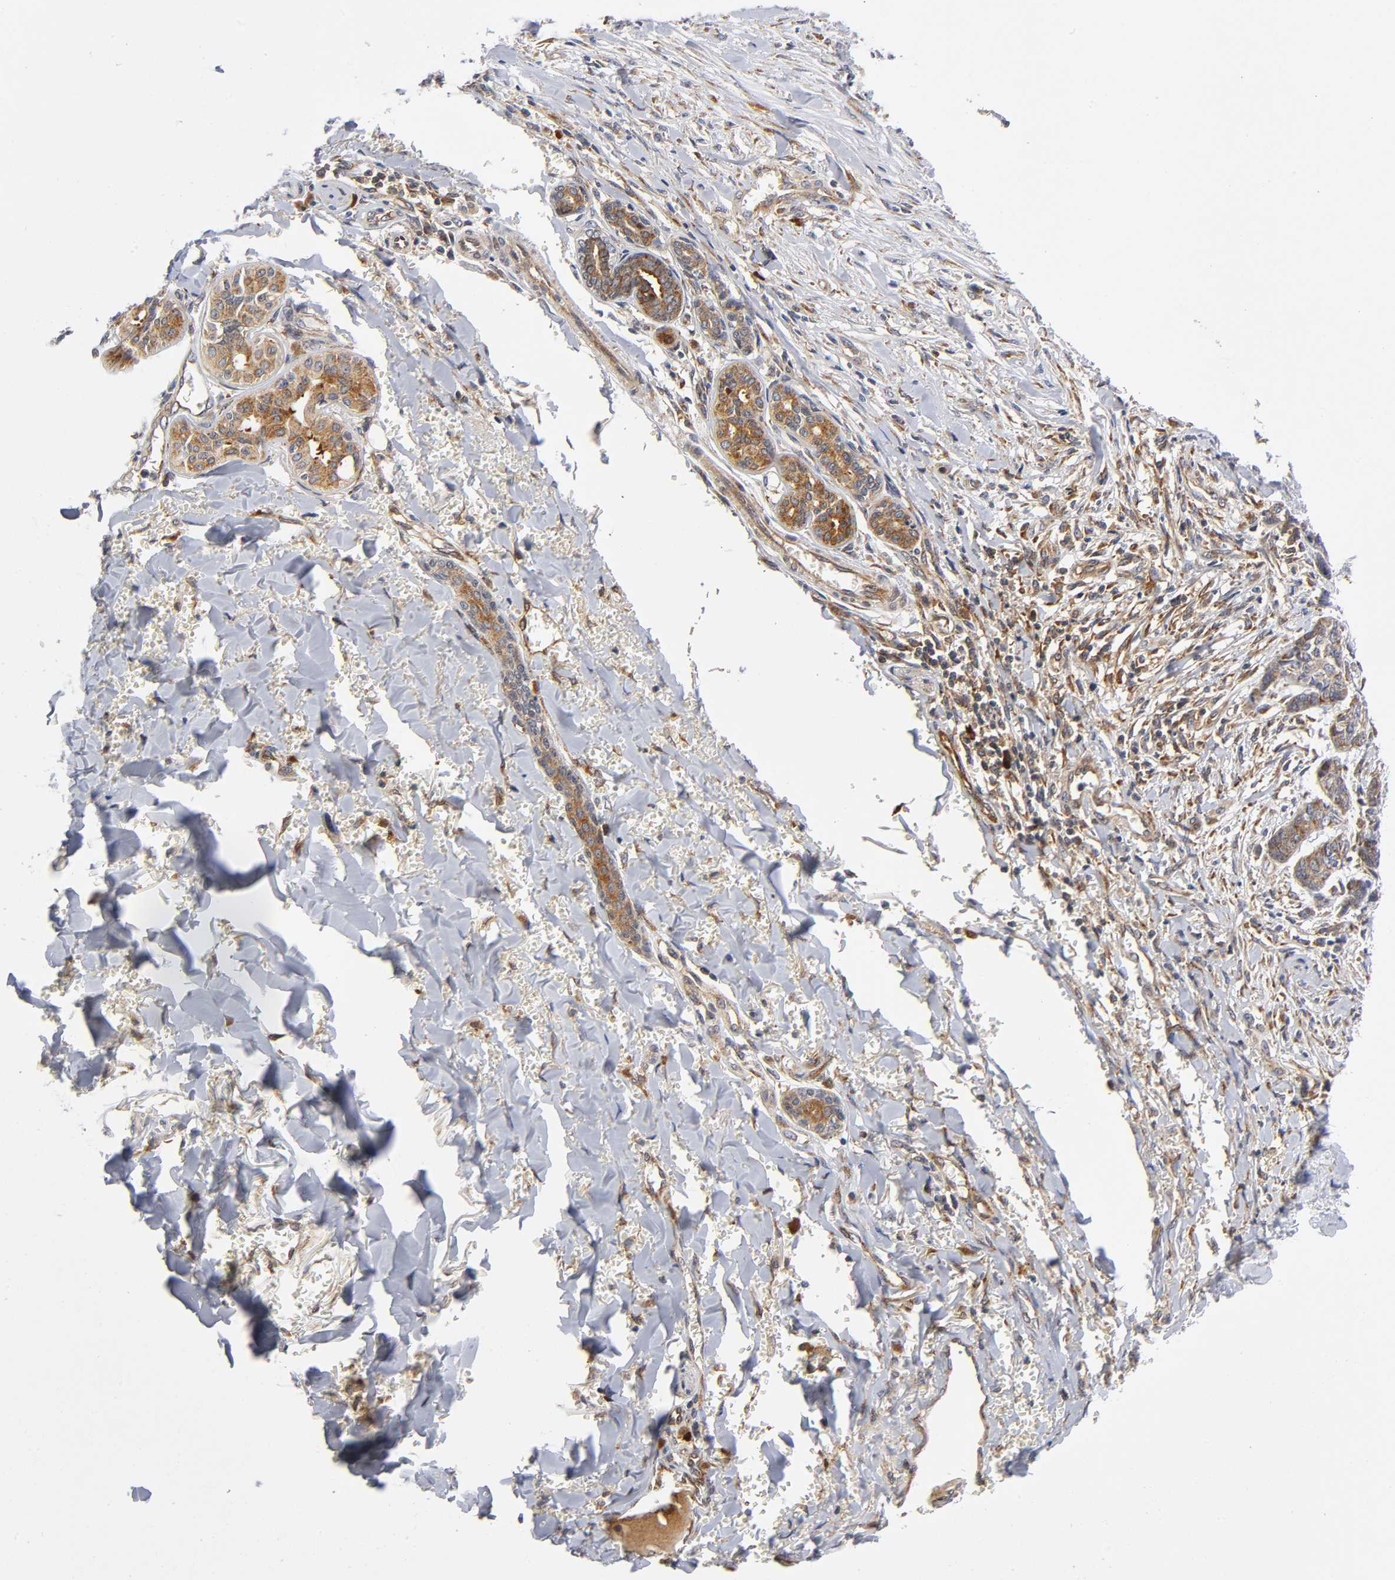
{"staining": {"intensity": "strong", "quantity": ">75%", "location": "cytoplasmic/membranous"}, "tissue": "skin cancer", "cell_type": "Tumor cells", "image_type": "cancer", "snomed": [{"axis": "morphology", "description": "Basal cell carcinoma"}, {"axis": "topography", "description": "Skin"}], "caption": "The image shows a brown stain indicating the presence of a protein in the cytoplasmic/membranous of tumor cells in skin cancer (basal cell carcinoma). The staining was performed using DAB, with brown indicating positive protein expression. Nuclei are stained blue with hematoxylin.", "gene": "EIF5", "patient": {"sex": "female", "age": 64}}